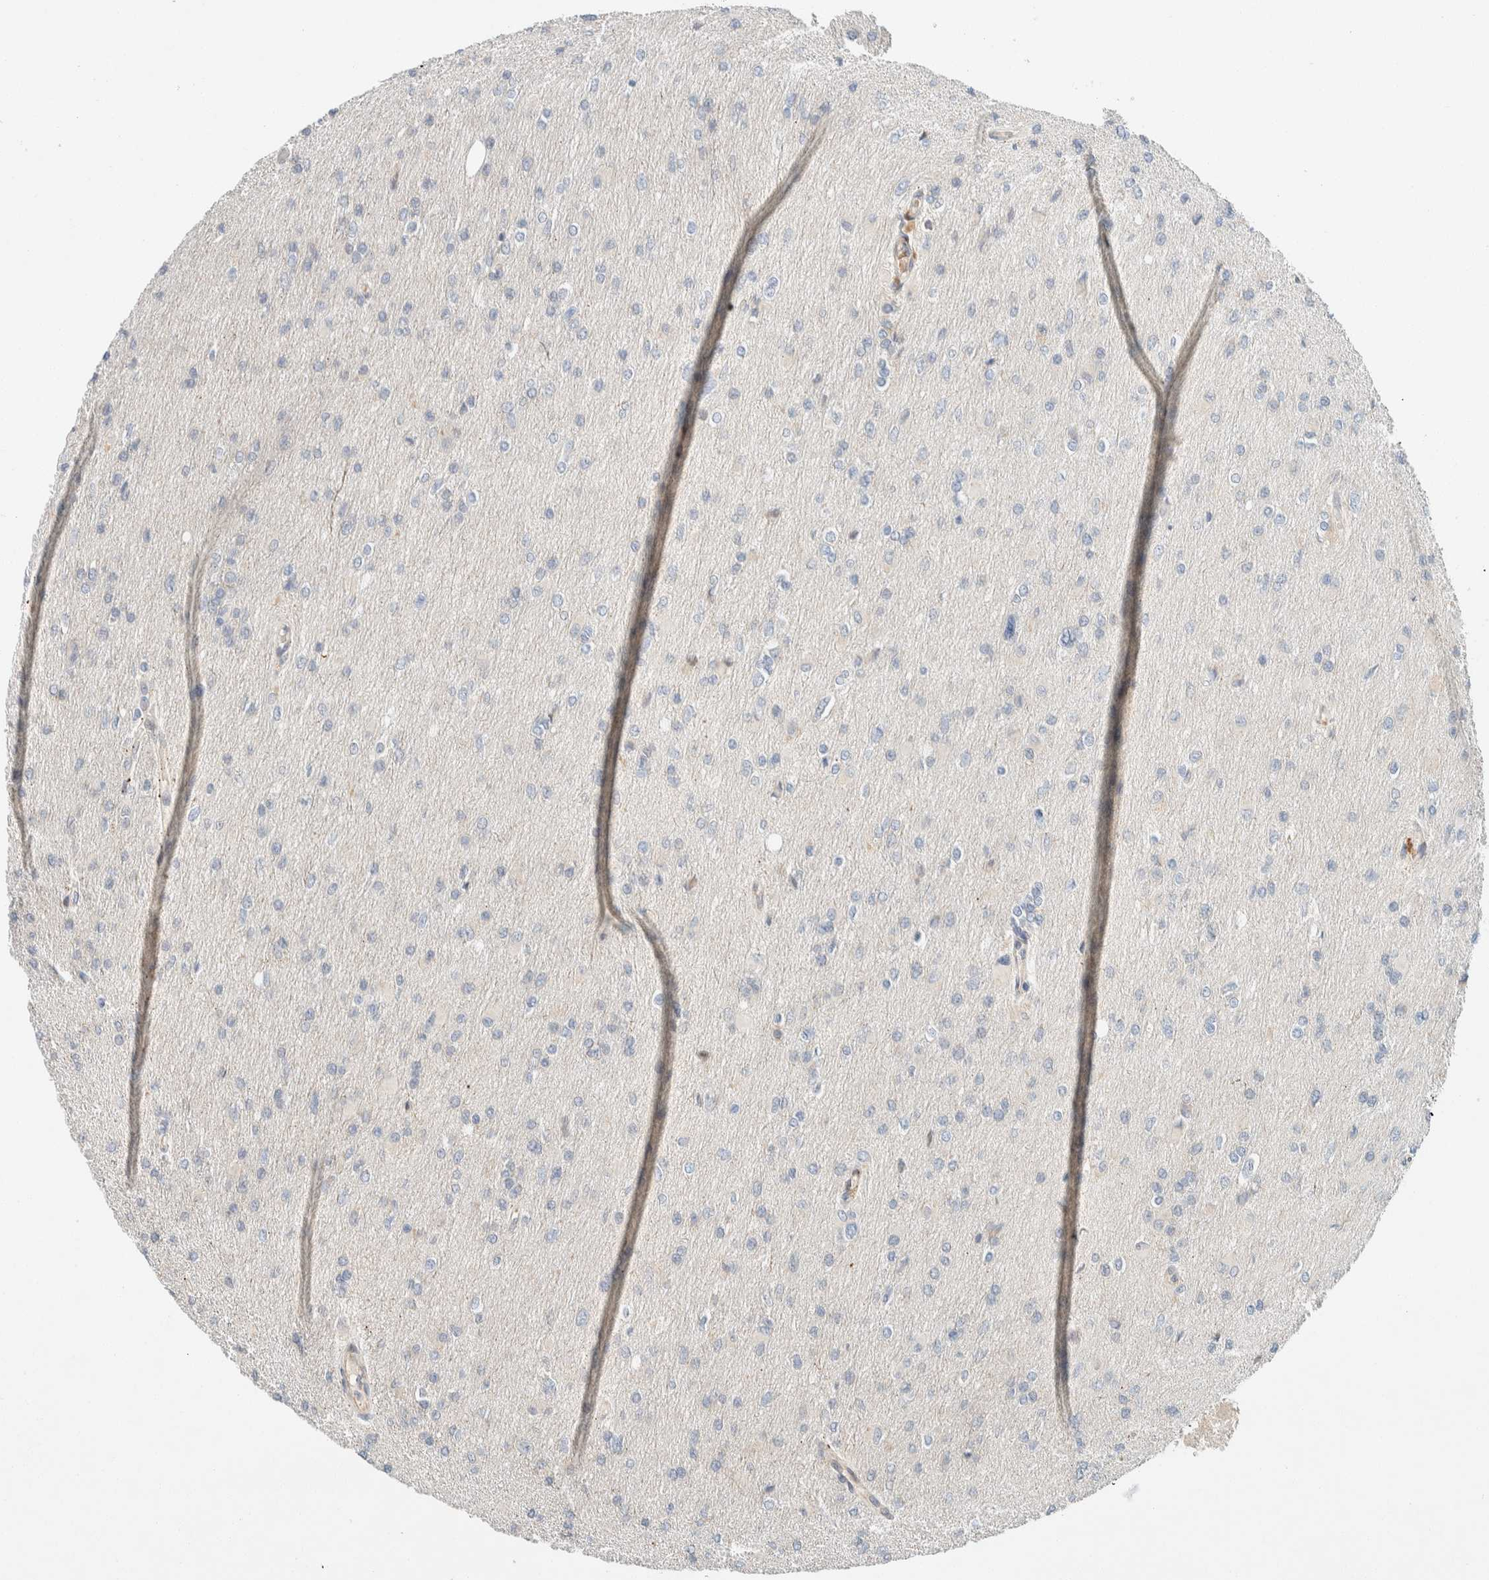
{"staining": {"intensity": "negative", "quantity": "none", "location": "none"}, "tissue": "glioma", "cell_type": "Tumor cells", "image_type": "cancer", "snomed": [{"axis": "morphology", "description": "Glioma, malignant, High grade"}, {"axis": "topography", "description": "Cerebral cortex"}], "caption": "A high-resolution photomicrograph shows IHC staining of glioma, which reveals no significant expression in tumor cells.", "gene": "SUMF2", "patient": {"sex": "female", "age": 36}}